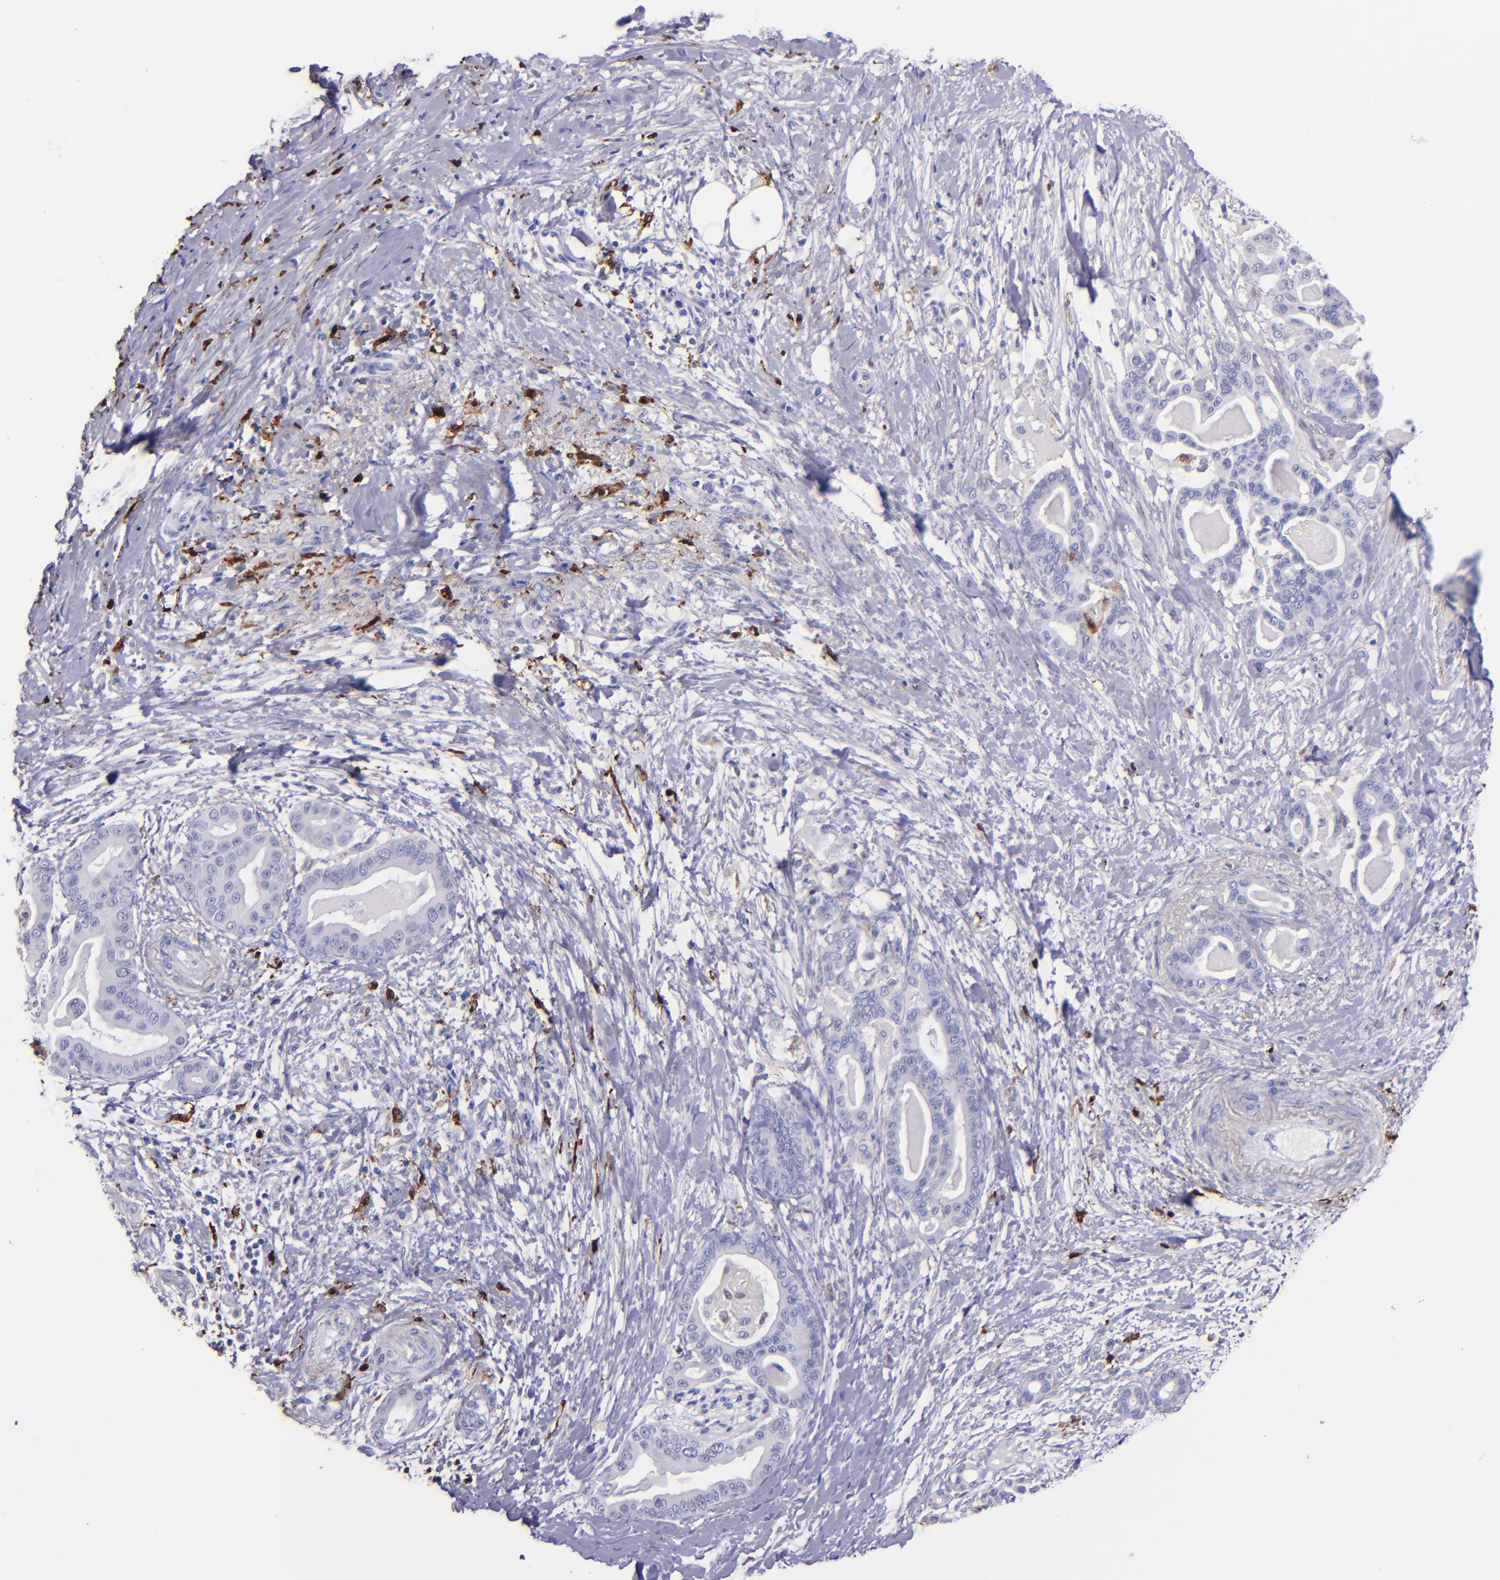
{"staining": {"intensity": "negative", "quantity": "none", "location": "none"}, "tissue": "pancreatic cancer", "cell_type": "Tumor cells", "image_type": "cancer", "snomed": [{"axis": "morphology", "description": "Adenocarcinoma, NOS"}, {"axis": "topography", "description": "Pancreas"}], "caption": "This is a histopathology image of IHC staining of adenocarcinoma (pancreatic), which shows no positivity in tumor cells.", "gene": "F13A1", "patient": {"sex": "male", "age": 63}}